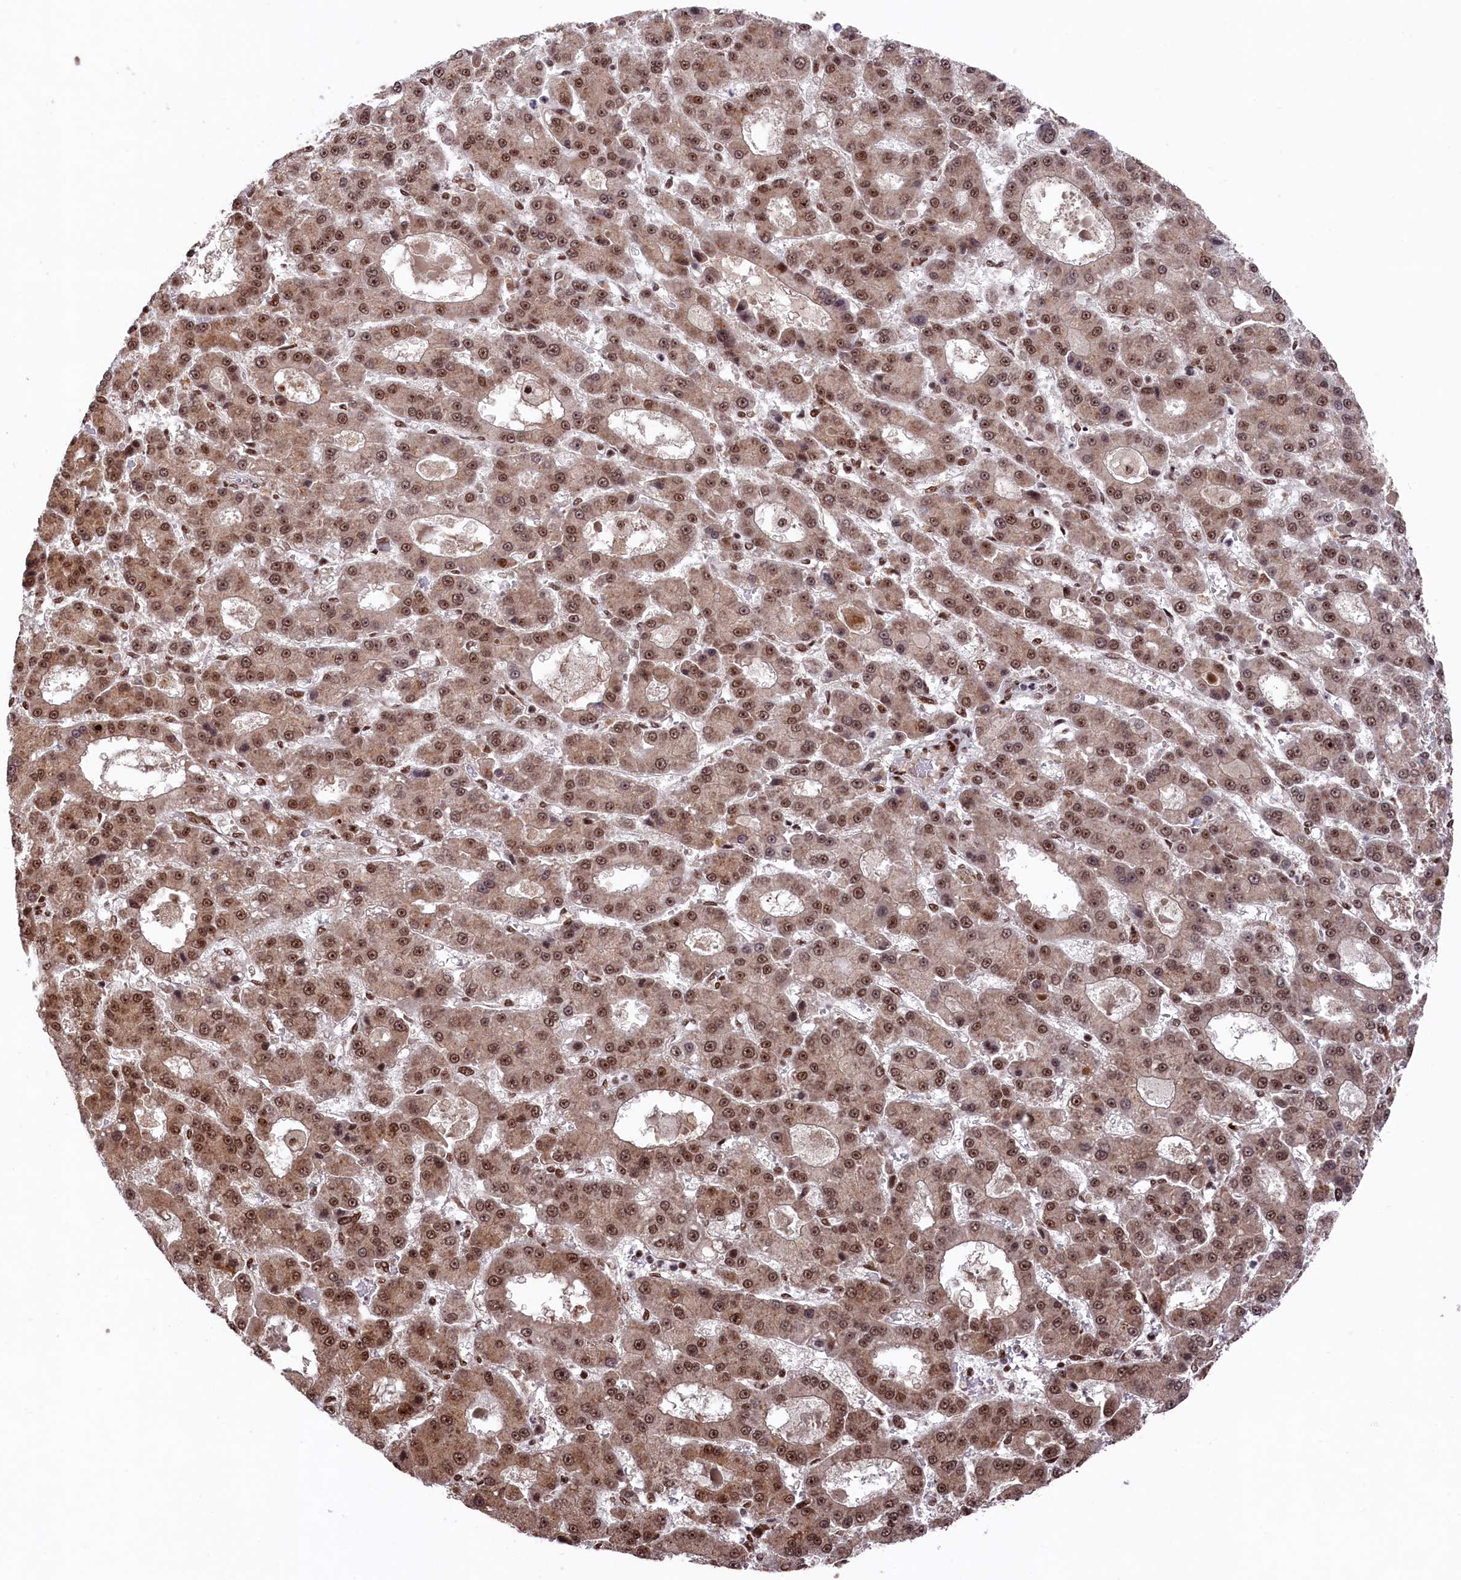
{"staining": {"intensity": "moderate", "quantity": ">75%", "location": "cytoplasmic/membranous,nuclear"}, "tissue": "liver cancer", "cell_type": "Tumor cells", "image_type": "cancer", "snomed": [{"axis": "morphology", "description": "Carcinoma, Hepatocellular, NOS"}, {"axis": "topography", "description": "Liver"}], "caption": "Moderate cytoplasmic/membranous and nuclear protein expression is present in about >75% of tumor cells in liver cancer (hepatocellular carcinoma).", "gene": "PRPF31", "patient": {"sex": "male", "age": 70}}